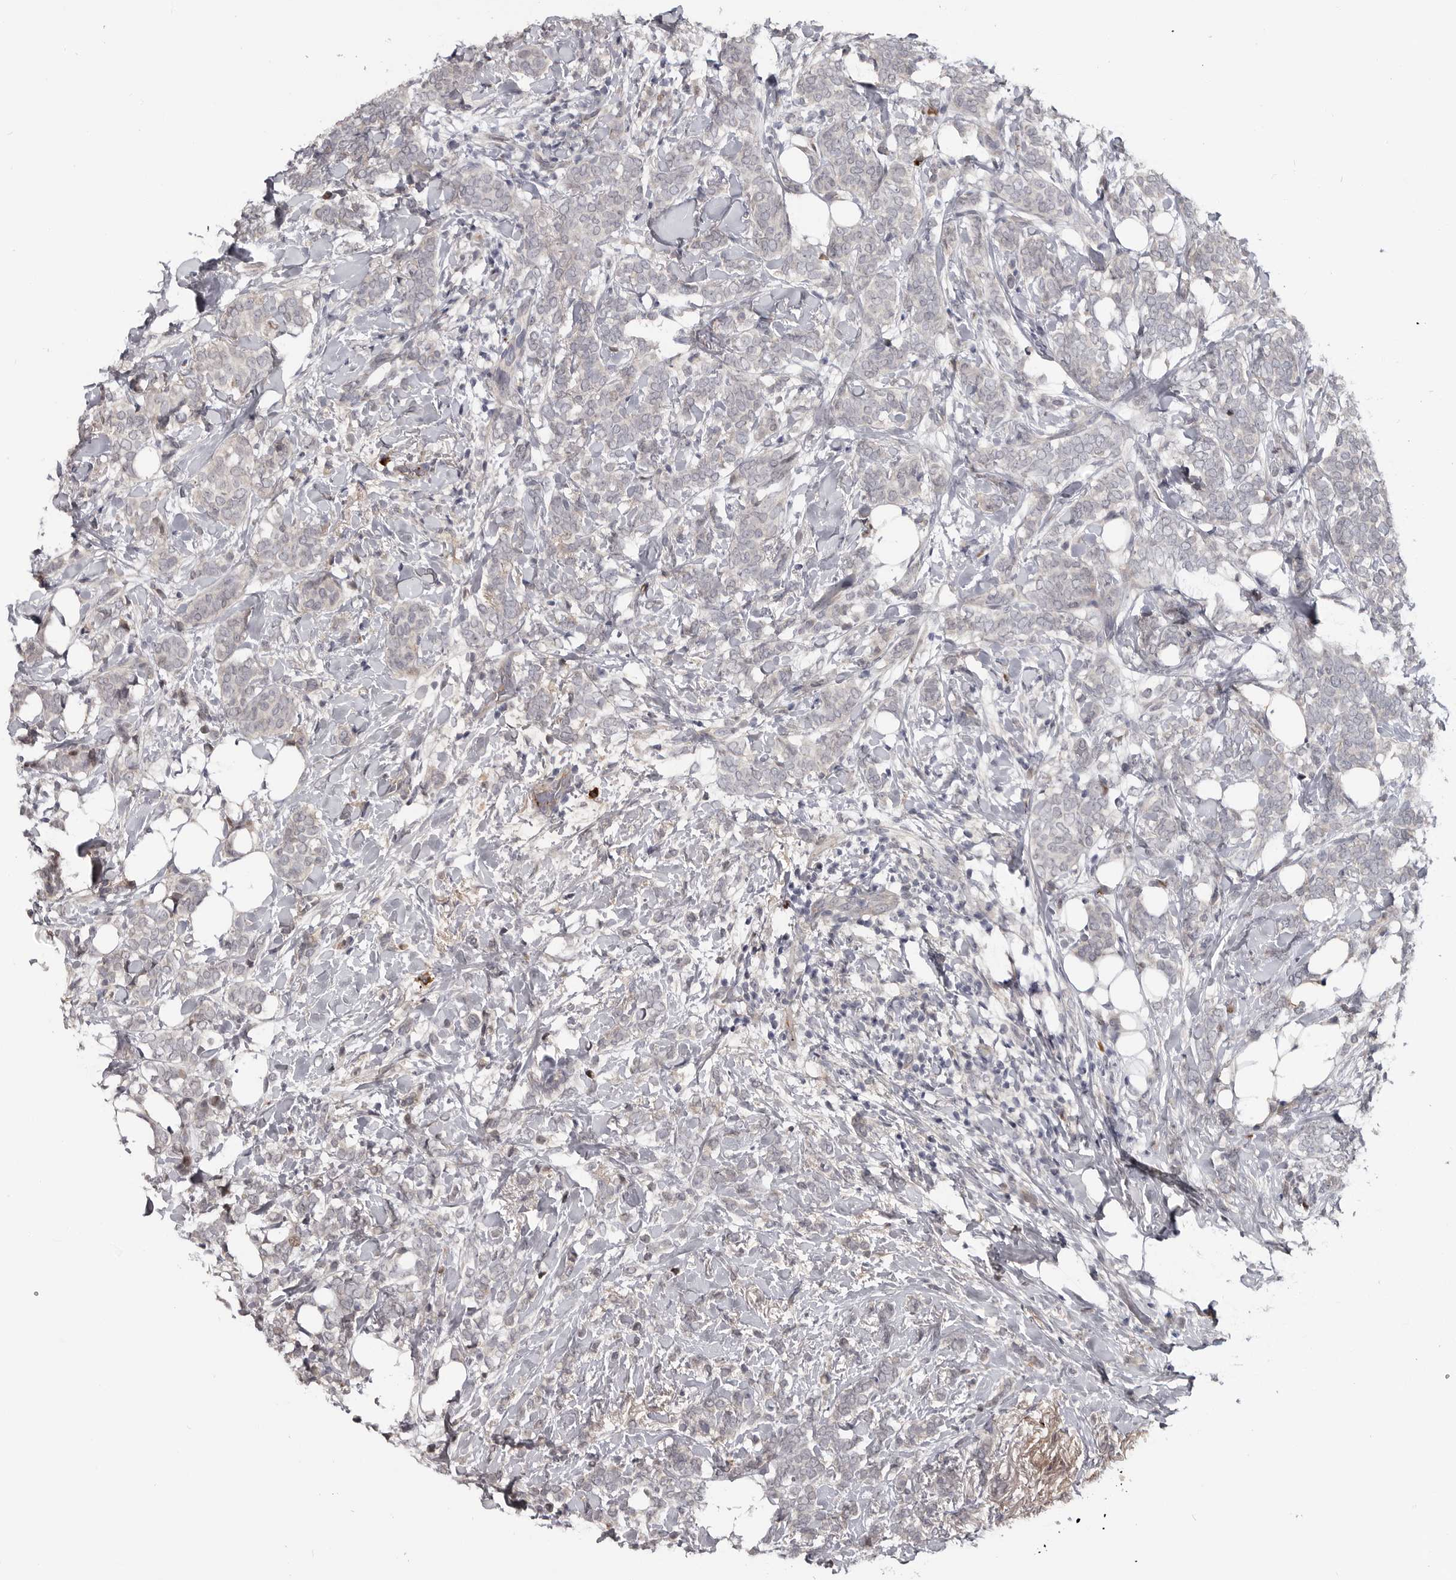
{"staining": {"intensity": "negative", "quantity": "none", "location": "none"}, "tissue": "breast cancer", "cell_type": "Tumor cells", "image_type": "cancer", "snomed": [{"axis": "morphology", "description": "Lobular carcinoma"}, {"axis": "topography", "description": "Breast"}], "caption": "DAB (3,3'-diaminobenzidine) immunohistochemical staining of breast cancer (lobular carcinoma) displays no significant staining in tumor cells. (Brightfield microscopy of DAB (3,3'-diaminobenzidine) immunohistochemistry (IHC) at high magnification).", "gene": "ZNF277", "patient": {"sex": "female", "age": 50}}